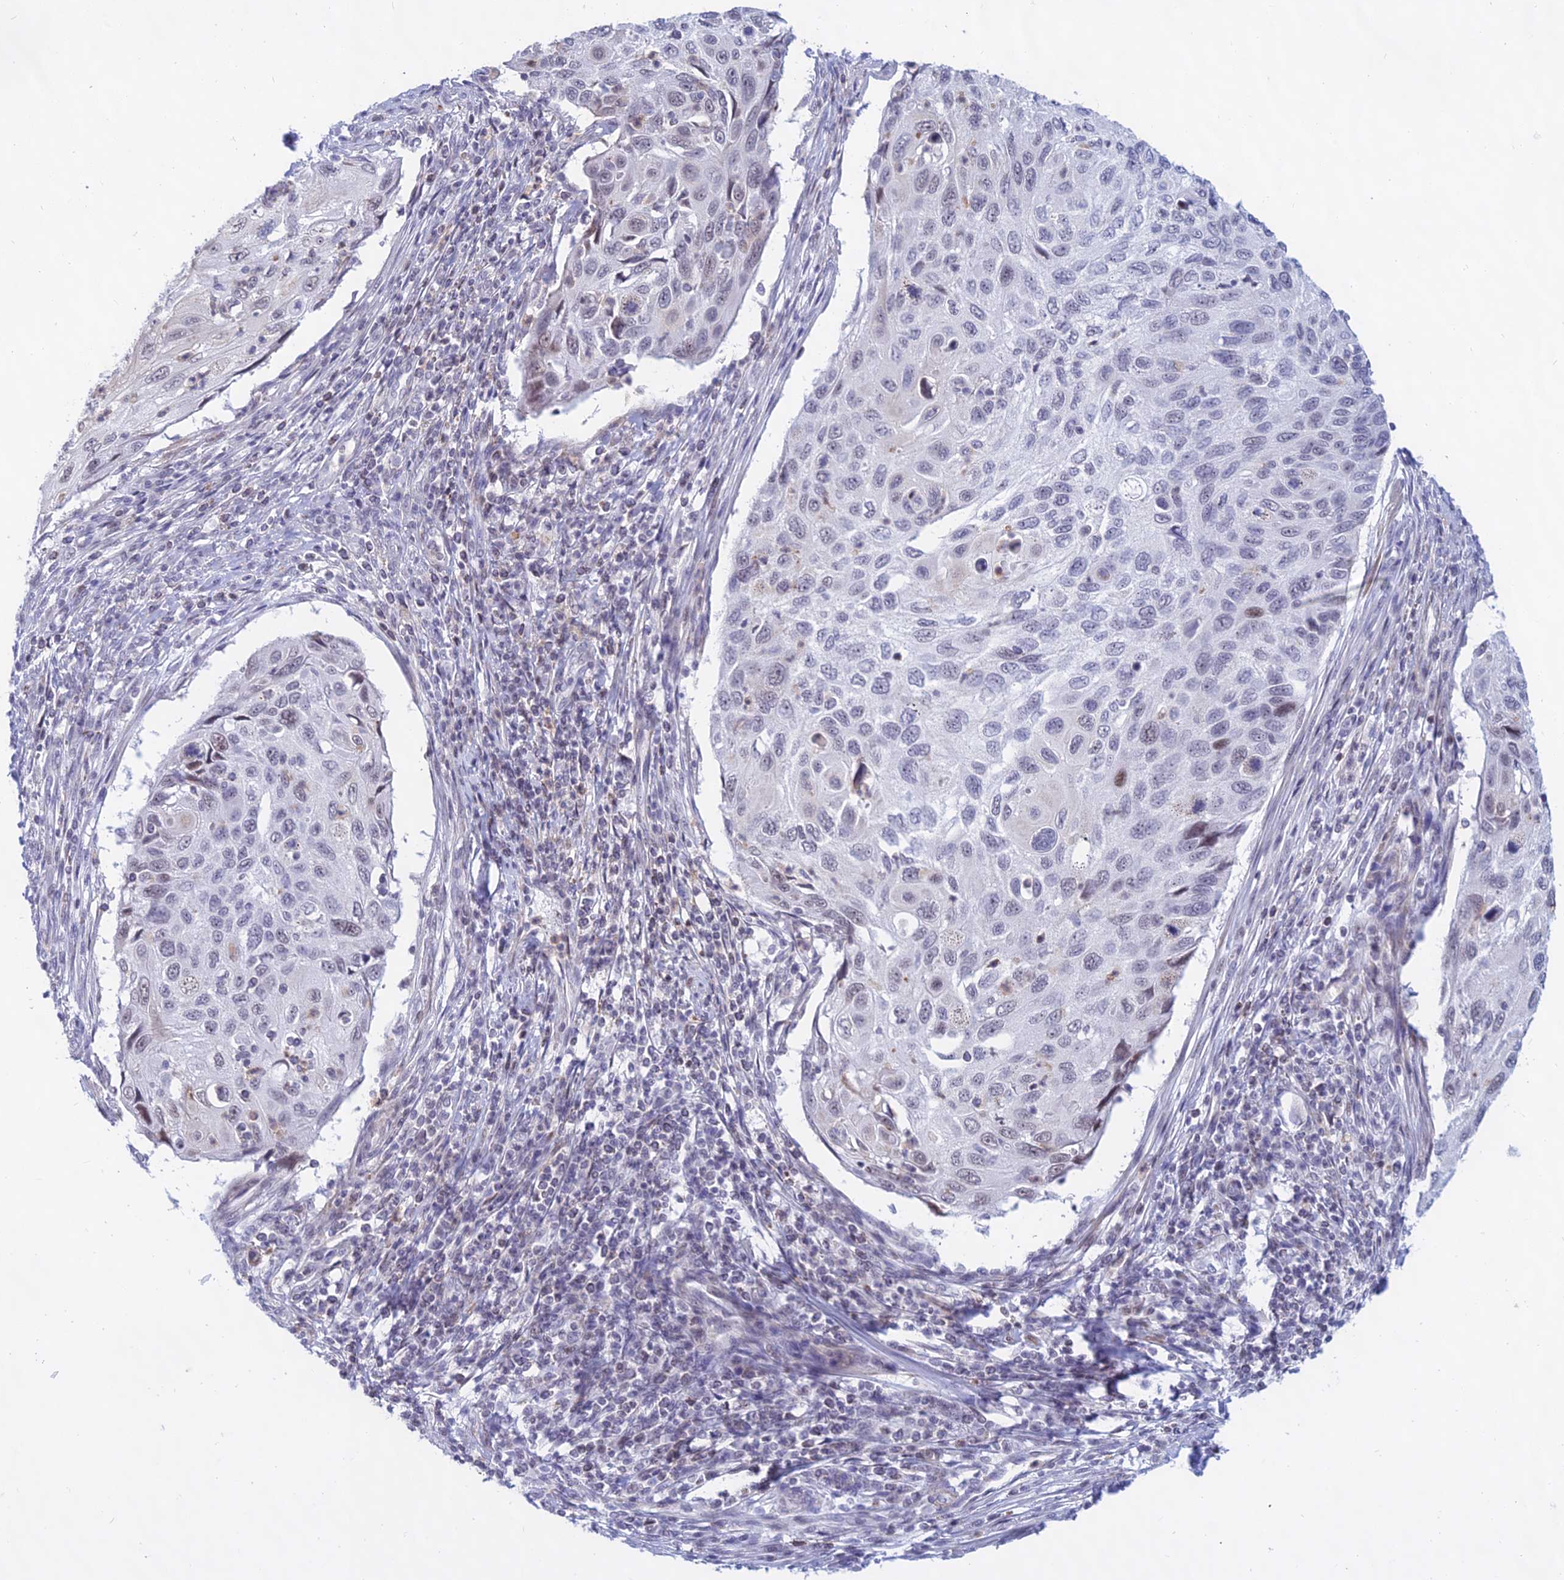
{"staining": {"intensity": "negative", "quantity": "none", "location": "none"}, "tissue": "cervical cancer", "cell_type": "Tumor cells", "image_type": "cancer", "snomed": [{"axis": "morphology", "description": "Squamous cell carcinoma, NOS"}, {"axis": "topography", "description": "Cervix"}], "caption": "Protein analysis of squamous cell carcinoma (cervical) demonstrates no significant positivity in tumor cells. (Immunohistochemistry, brightfield microscopy, high magnification).", "gene": "KRR1", "patient": {"sex": "female", "age": 70}}